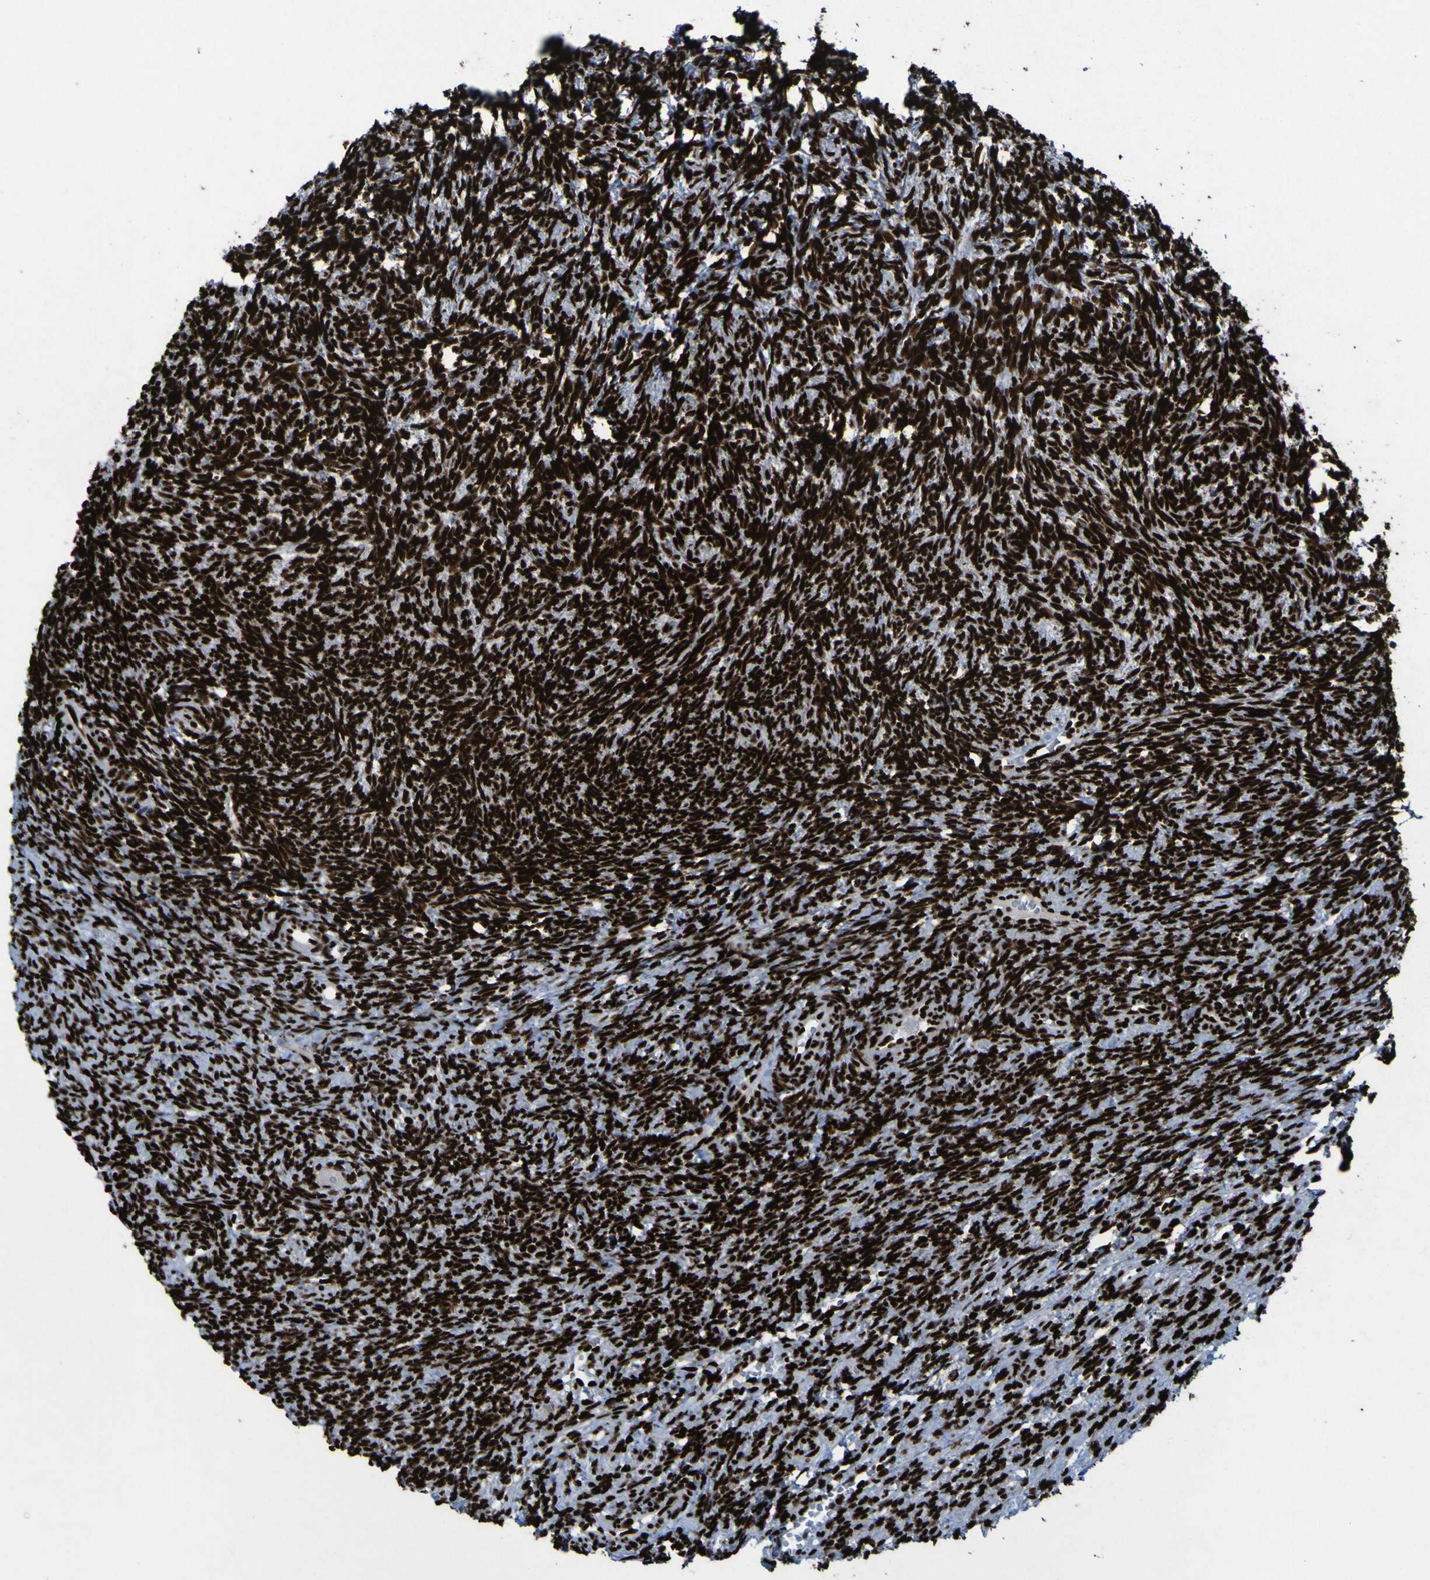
{"staining": {"intensity": "strong", "quantity": ">75%", "location": "nuclear"}, "tissue": "ovary", "cell_type": "Ovarian stroma cells", "image_type": "normal", "snomed": [{"axis": "morphology", "description": "Normal tissue, NOS"}, {"axis": "topography", "description": "Ovary"}], "caption": "IHC of normal human ovary displays high levels of strong nuclear positivity in approximately >75% of ovarian stroma cells.", "gene": "NPM1", "patient": {"sex": "female", "age": 41}}